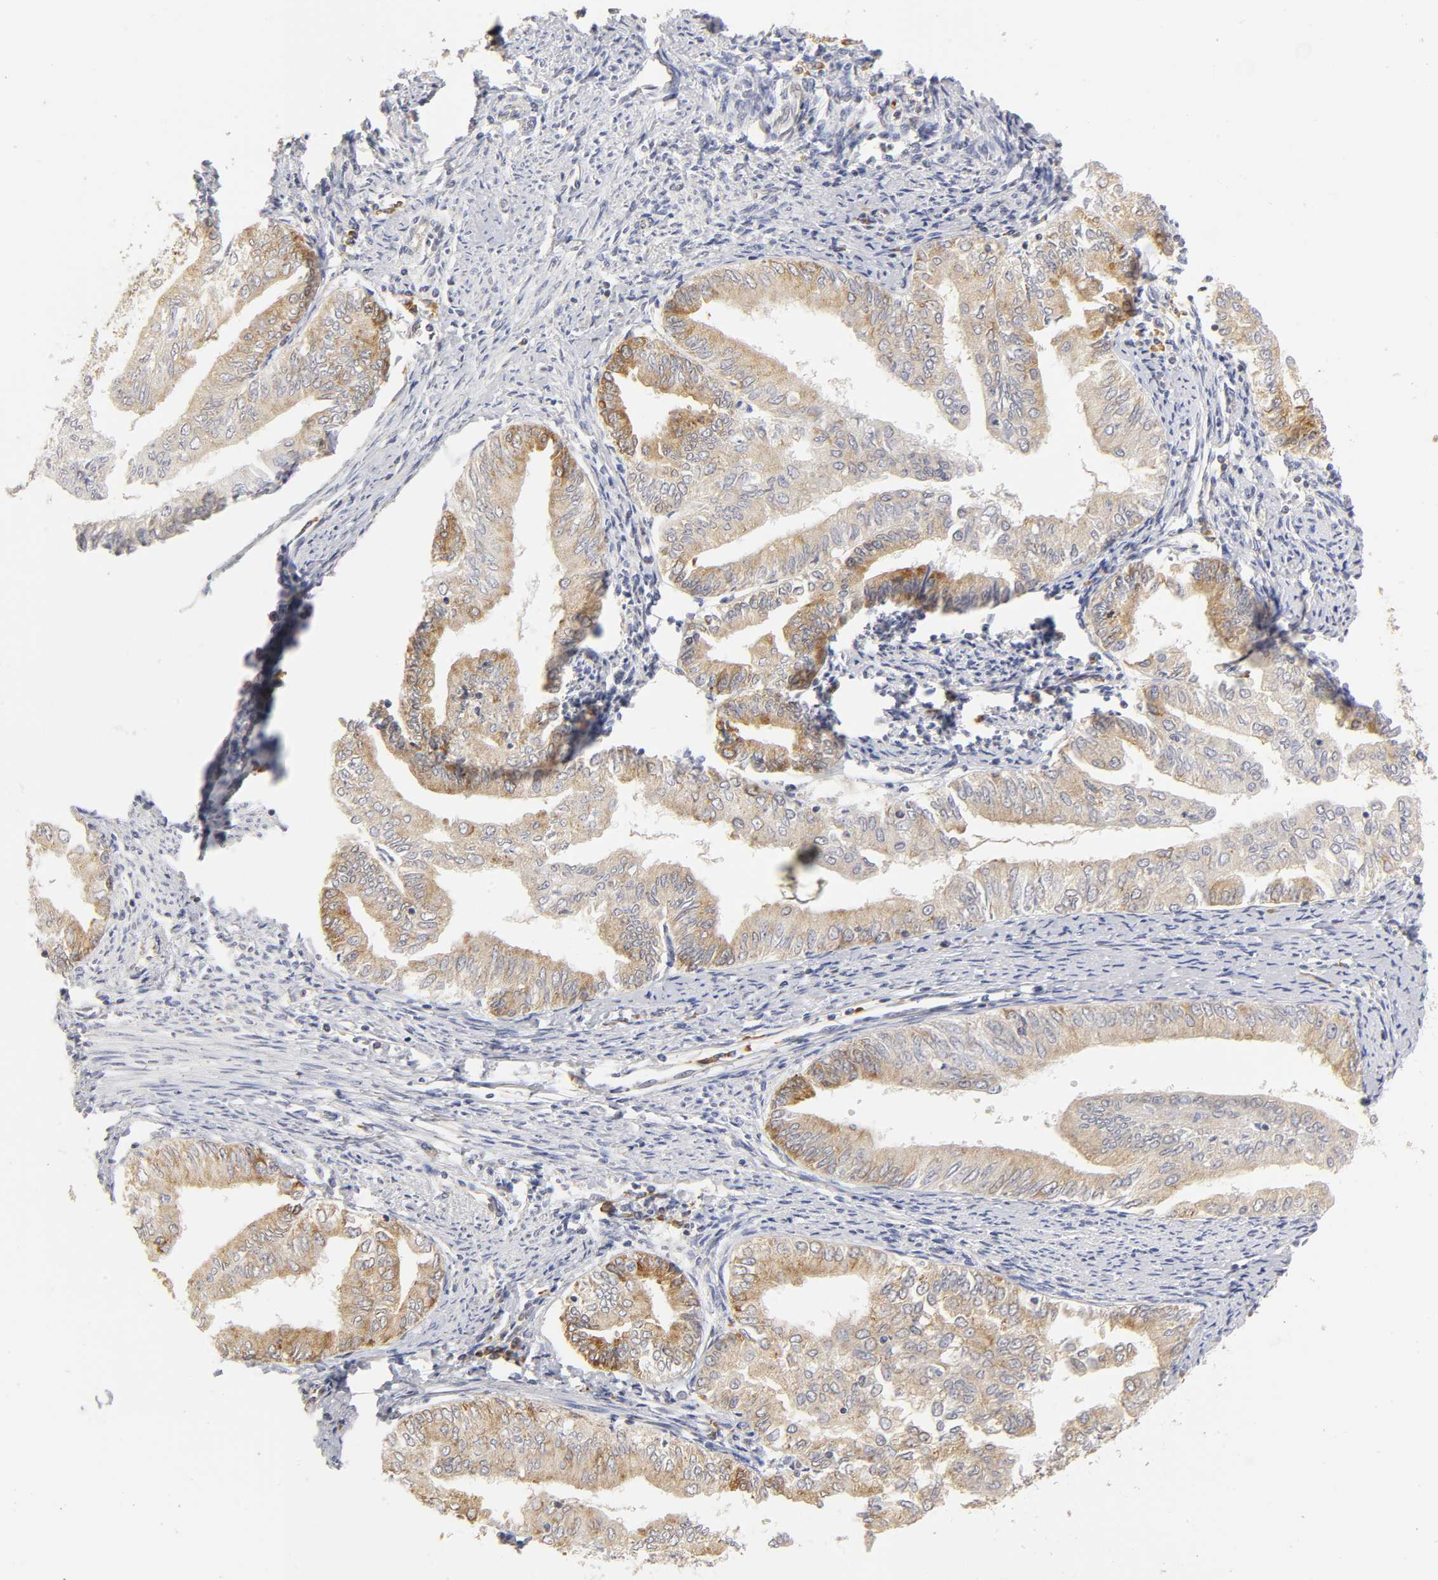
{"staining": {"intensity": "moderate", "quantity": ">75%", "location": "cytoplasmic/membranous"}, "tissue": "endometrial cancer", "cell_type": "Tumor cells", "image_type": "cancer", "snomed": [{"axis": "morphology", "description": "Adenocarcinoma, NOS"}, {"axis": "topography", "description": "Endometrium"}], "caption": "Human endometrial adenocarcinoma stained with a protein marker displays moderate staining in tumor cells.", "gene": "RPL14", "patient": {"sex": "female", "age": 66}}